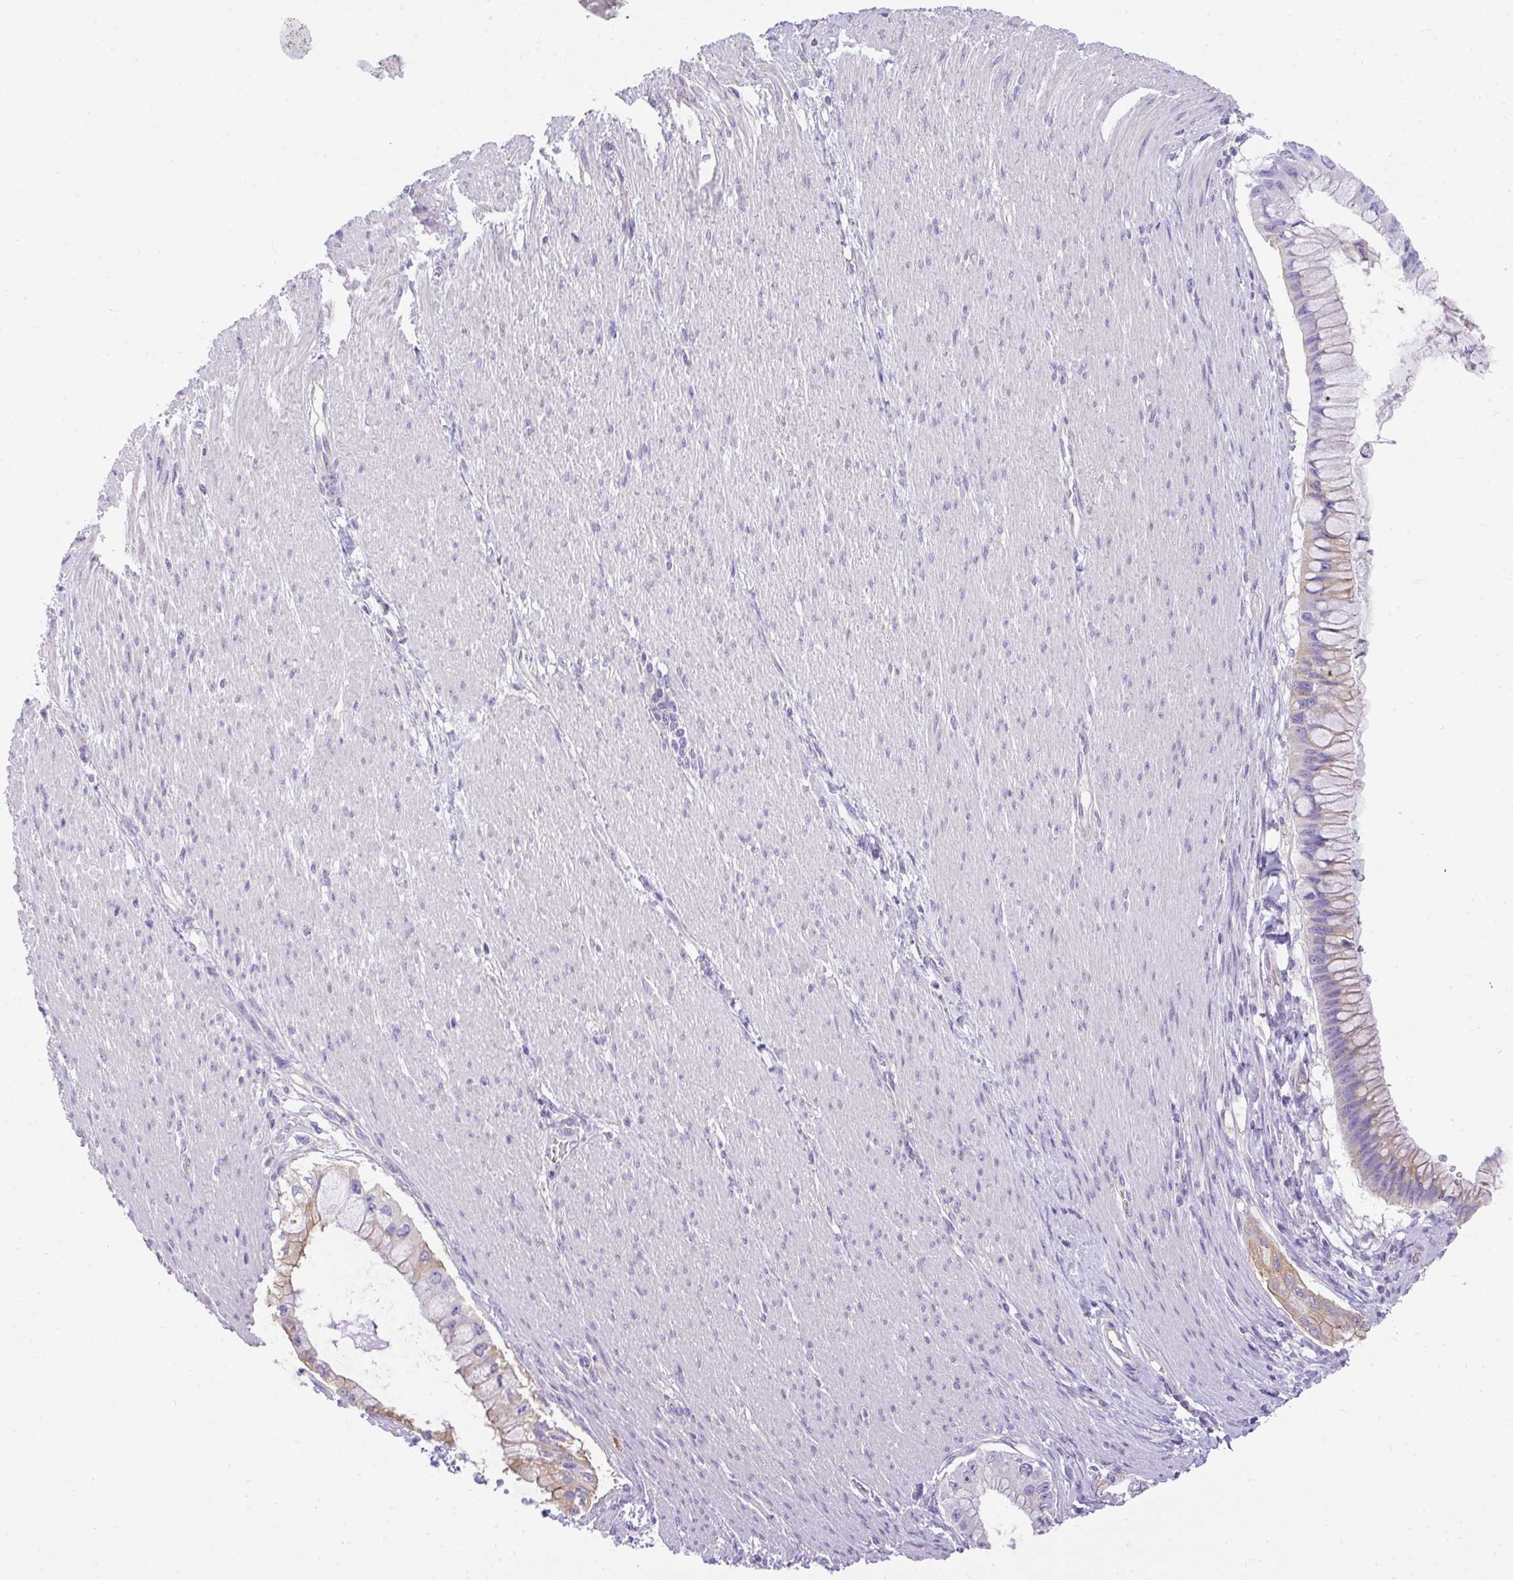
{"staining": {"intensity": "weak", "quantity": "<25%", "location": "cytoplasmic/membranous"}, "tissue": "pancreatic cancer", "cell_type": "Tumor cells", "image_type": "cancer", "snomed": [{"axis": "morphology", "description": "Adenocarcinoma, NOS"}, {"axis": "topography", "description": "Pancreas"}], "caption": "High magnification brightfield microscopy of pancreatic cancer (adenocarcinoma) stained with DAB (3,3'-diaminobenzidine) (brown) and counterstained with hematoxylin (blue): tumor cells show no significant expression.", "gene": "PLPPR3", "patient": {"sex": "male", "age": 48}}